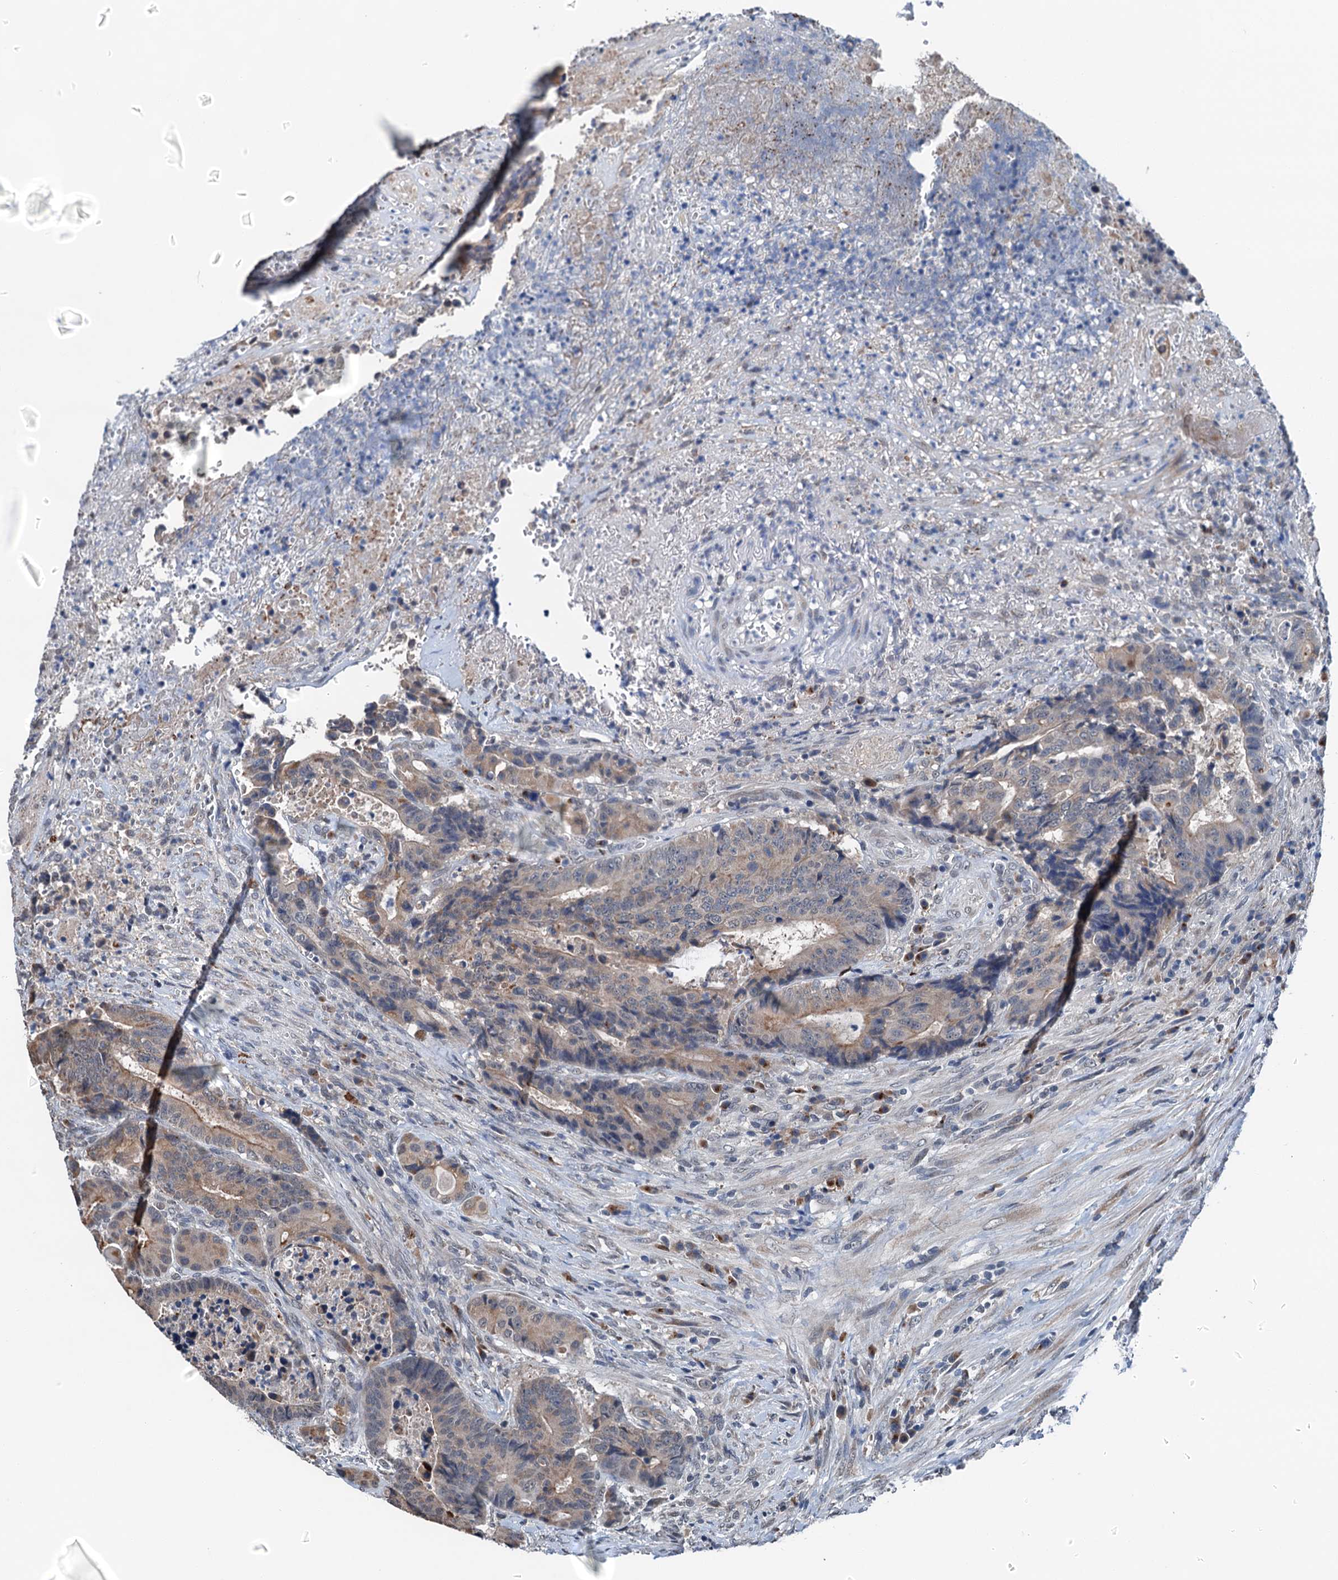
{"staining": {"intensity": "weak", "quantity": ">75%", "location": "cytoplasmic/membranous"}, "tissue": "colorectal cancer", "cell_type": "Tumor cells", "image_type": "cancer", "snomed": [{"axis": "morphology", "description": "Adenocarcinoma, NOS"}, {"axis": "topography", "description": "Rectum"}], "caption": "Adenocarcinoma (colorectal) was stained to show a protein in brown. There is low levels of weak cytoplasmic/membranous staining in approximately >75% of tumor cells.", "gene": "SHLD1", "patient": {"sex": "male", "age": 69}}